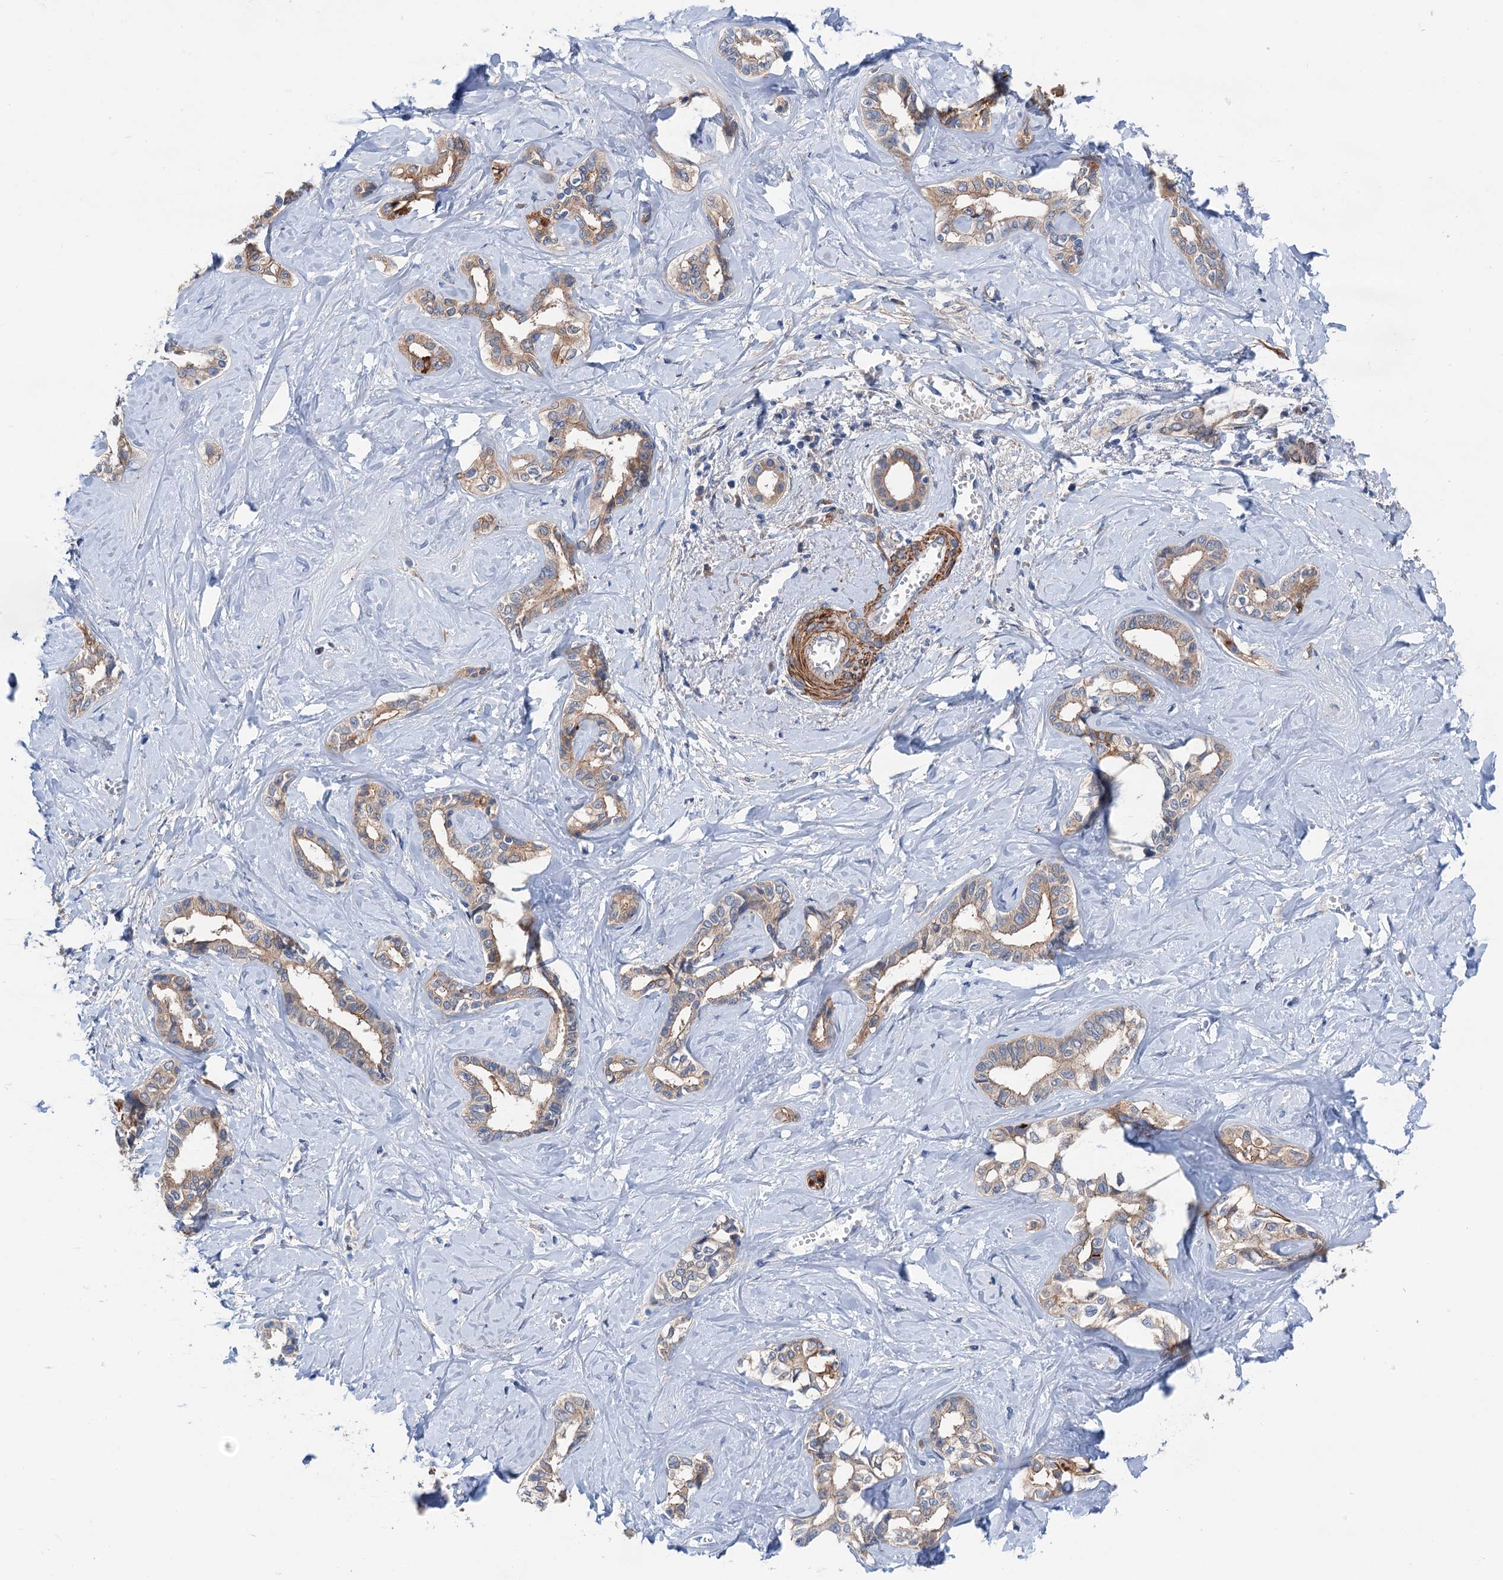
{"staining": {"intensity": "moderate", "quantity": "25%-75%", "location": "cytoplasmic/membranous"}, "tissue": "liver cancer", "cell_type": "Tumor cells", "image_type": "cancer", "snomed": [{"axis": "morphology", "description": "Cholangiocarcinoma"}, {"axis": "topography", "description": "Liver"}], "caption": "This is a photomicrograph of immunohistochemistry (IHC) staining of liver cancer (cholangiocarcinoma), which shows moderate staining in the cytoplasmic/membranous of tumor cells.", "gene": "CSTPP1", "patient": {"sex": "female", "age": 77}}